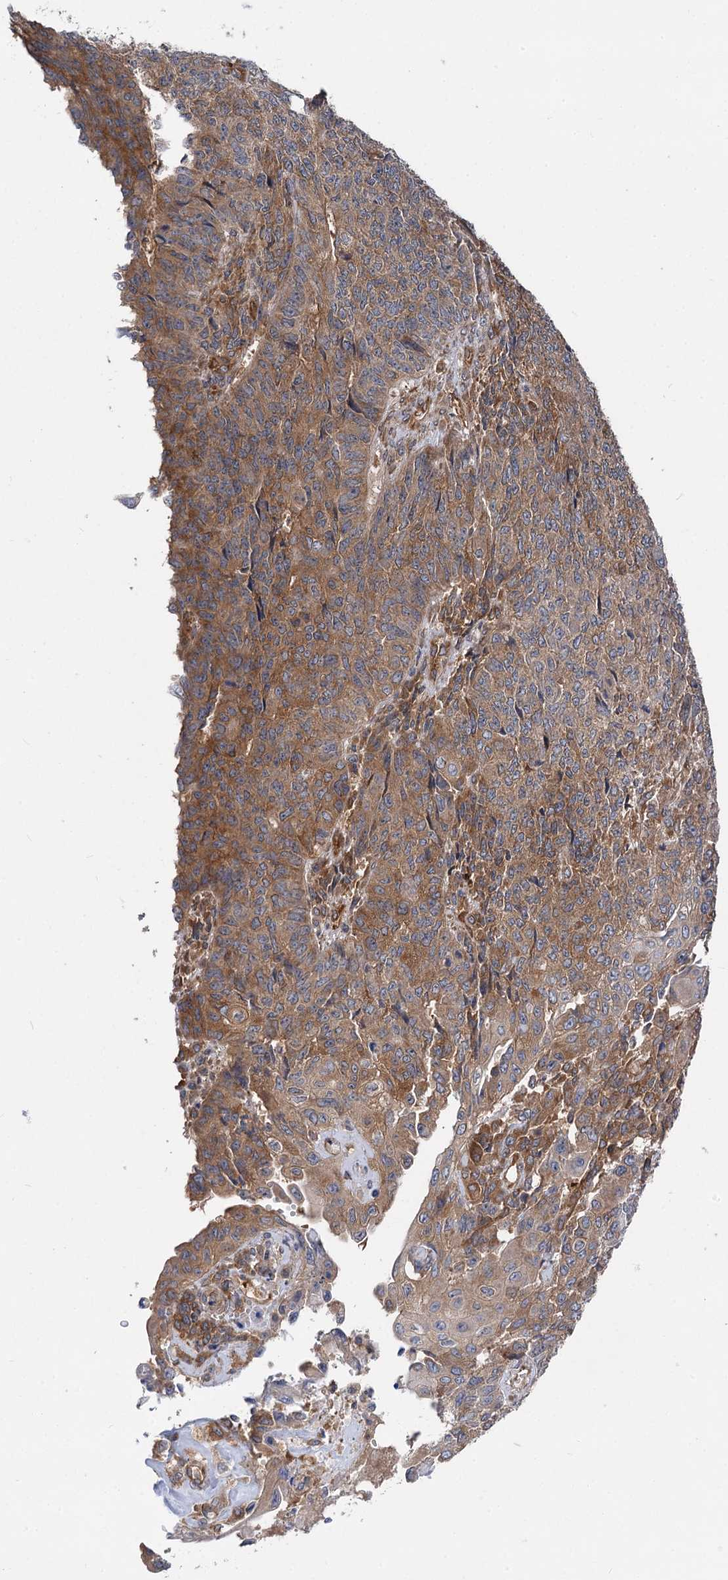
{"staining": {"intensity": "moderate", "quantity": ">75%", "location": "cytoplasmic/membranous"}, "tissue": "endometrial cancer", "cell_type": "Tumor cells", "image_type": "cancer", "snomed": [{"axis": "morphology", "description": "Adenocarcinoma, NOS"}, {"axis": "topography", "description": "Endometrium"}], "caption": "The photomicrograph reveals a brown stain indicating the presence of a protein in the cytoplasmic/membranous of tumor cells in endometrial cancer (adenocarcinoma). (Stains: DAB (3,3'-diaminobenzidine) in brown, nuclei in blue, Microscopy: brightfield microscopy at high magnification).", "gene": "PACS1", "patient": {"sex": "female", "age": 32}}